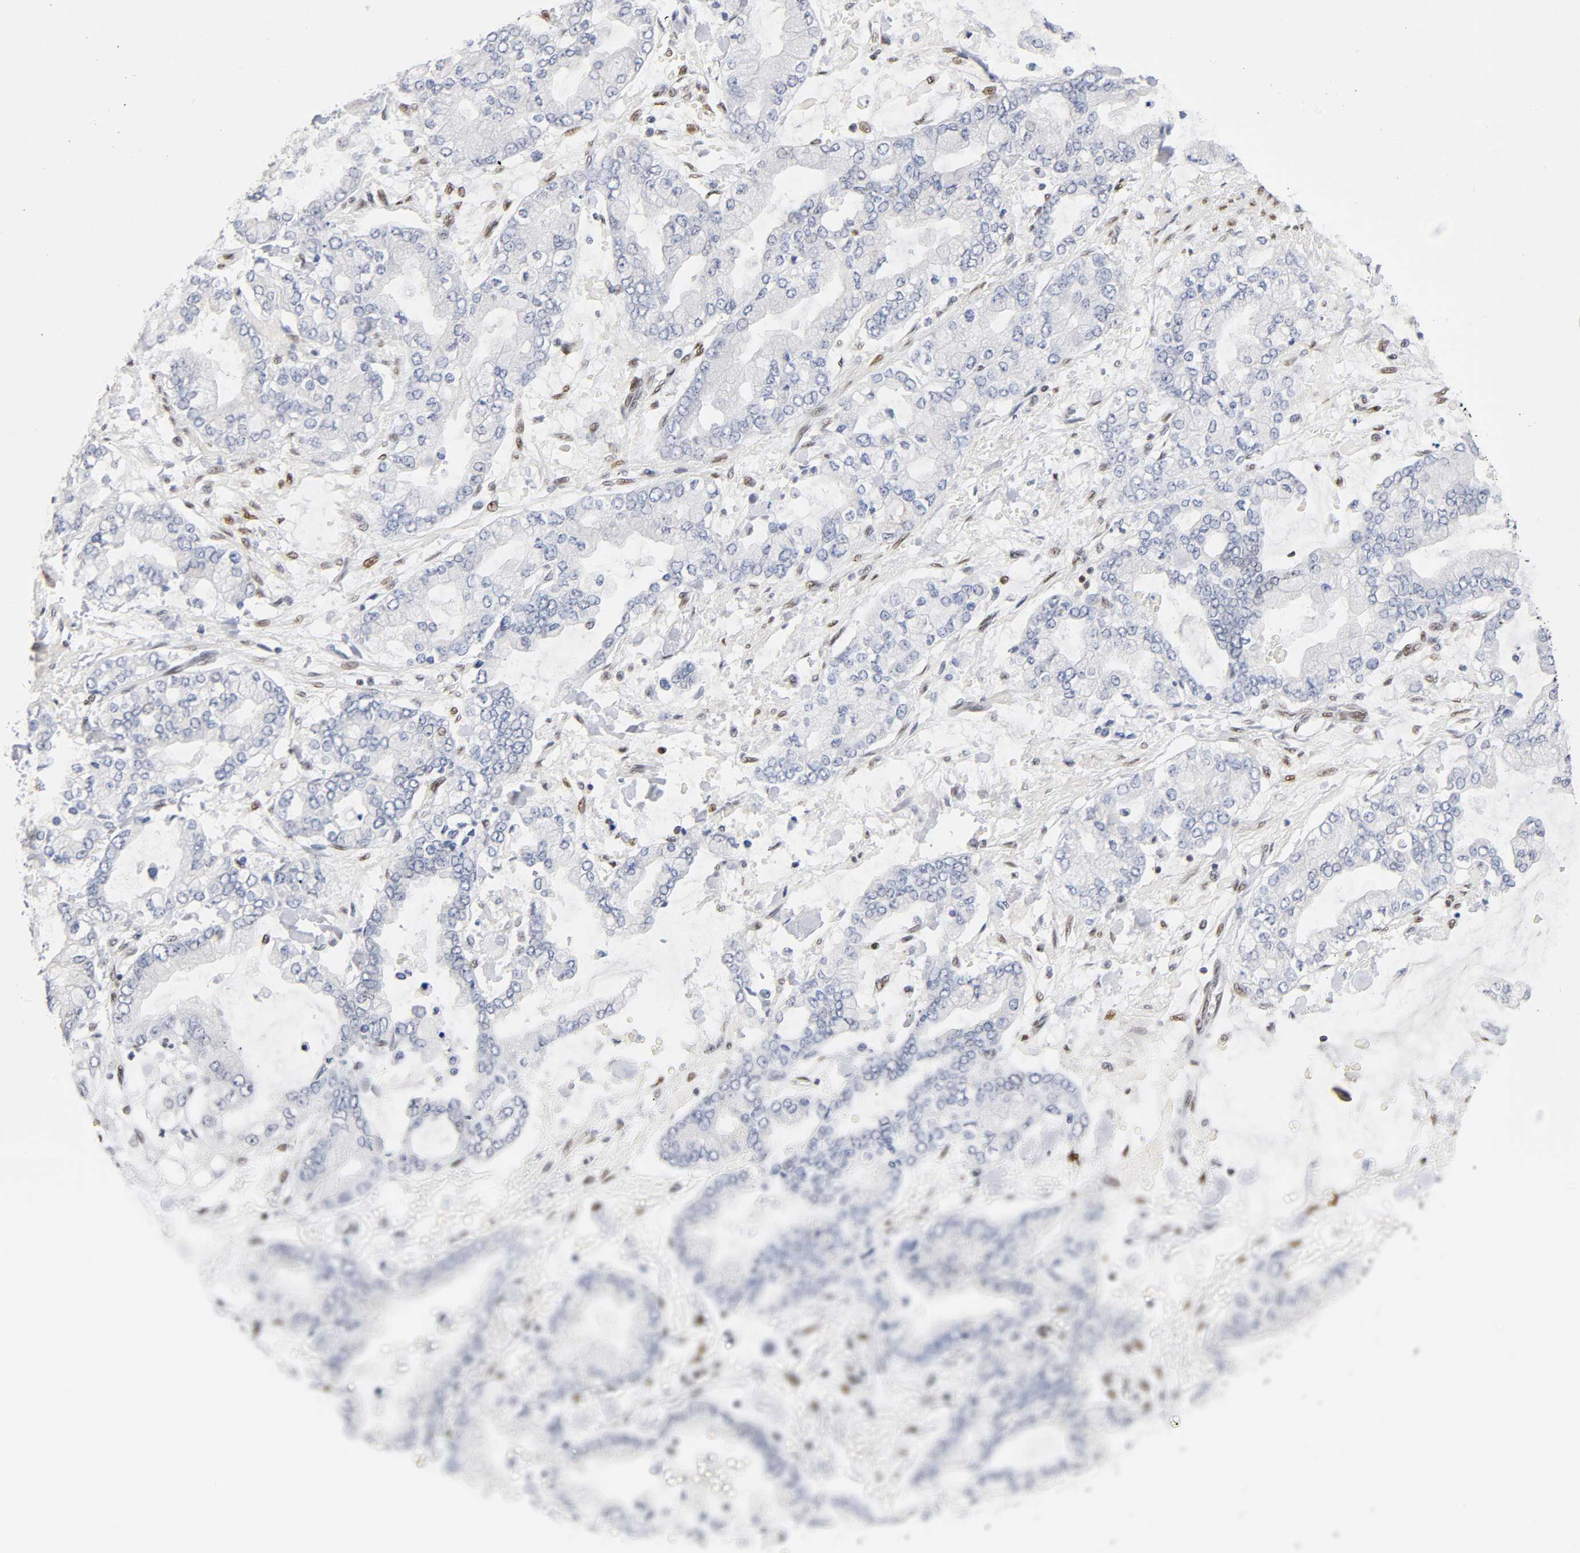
{"staining": {"intensity": "negative", "quantity": "none", "location": "none"}, "tissue": "stomach cancer", "cell_type": "Tumor cells", "image_type": "cancer", "snomed": [{"axis": "morphology", "description": "Normal tissue, NOS"}, {"axis": "morphology", "description": "Adenocarcinoma, NOS"}, {"axis": "topography", "description": "Stomach, upper"}, {"axis": "topography", "description": "Stomach"}], "caption": "Tumor cells are negative for brown protein staining in stomach cancer (adenocarcinoma). (IHC, brightfield microscopy, high magnification).", "gene": "NR3C1", "patient": {"sex": "male", "age": 76}}